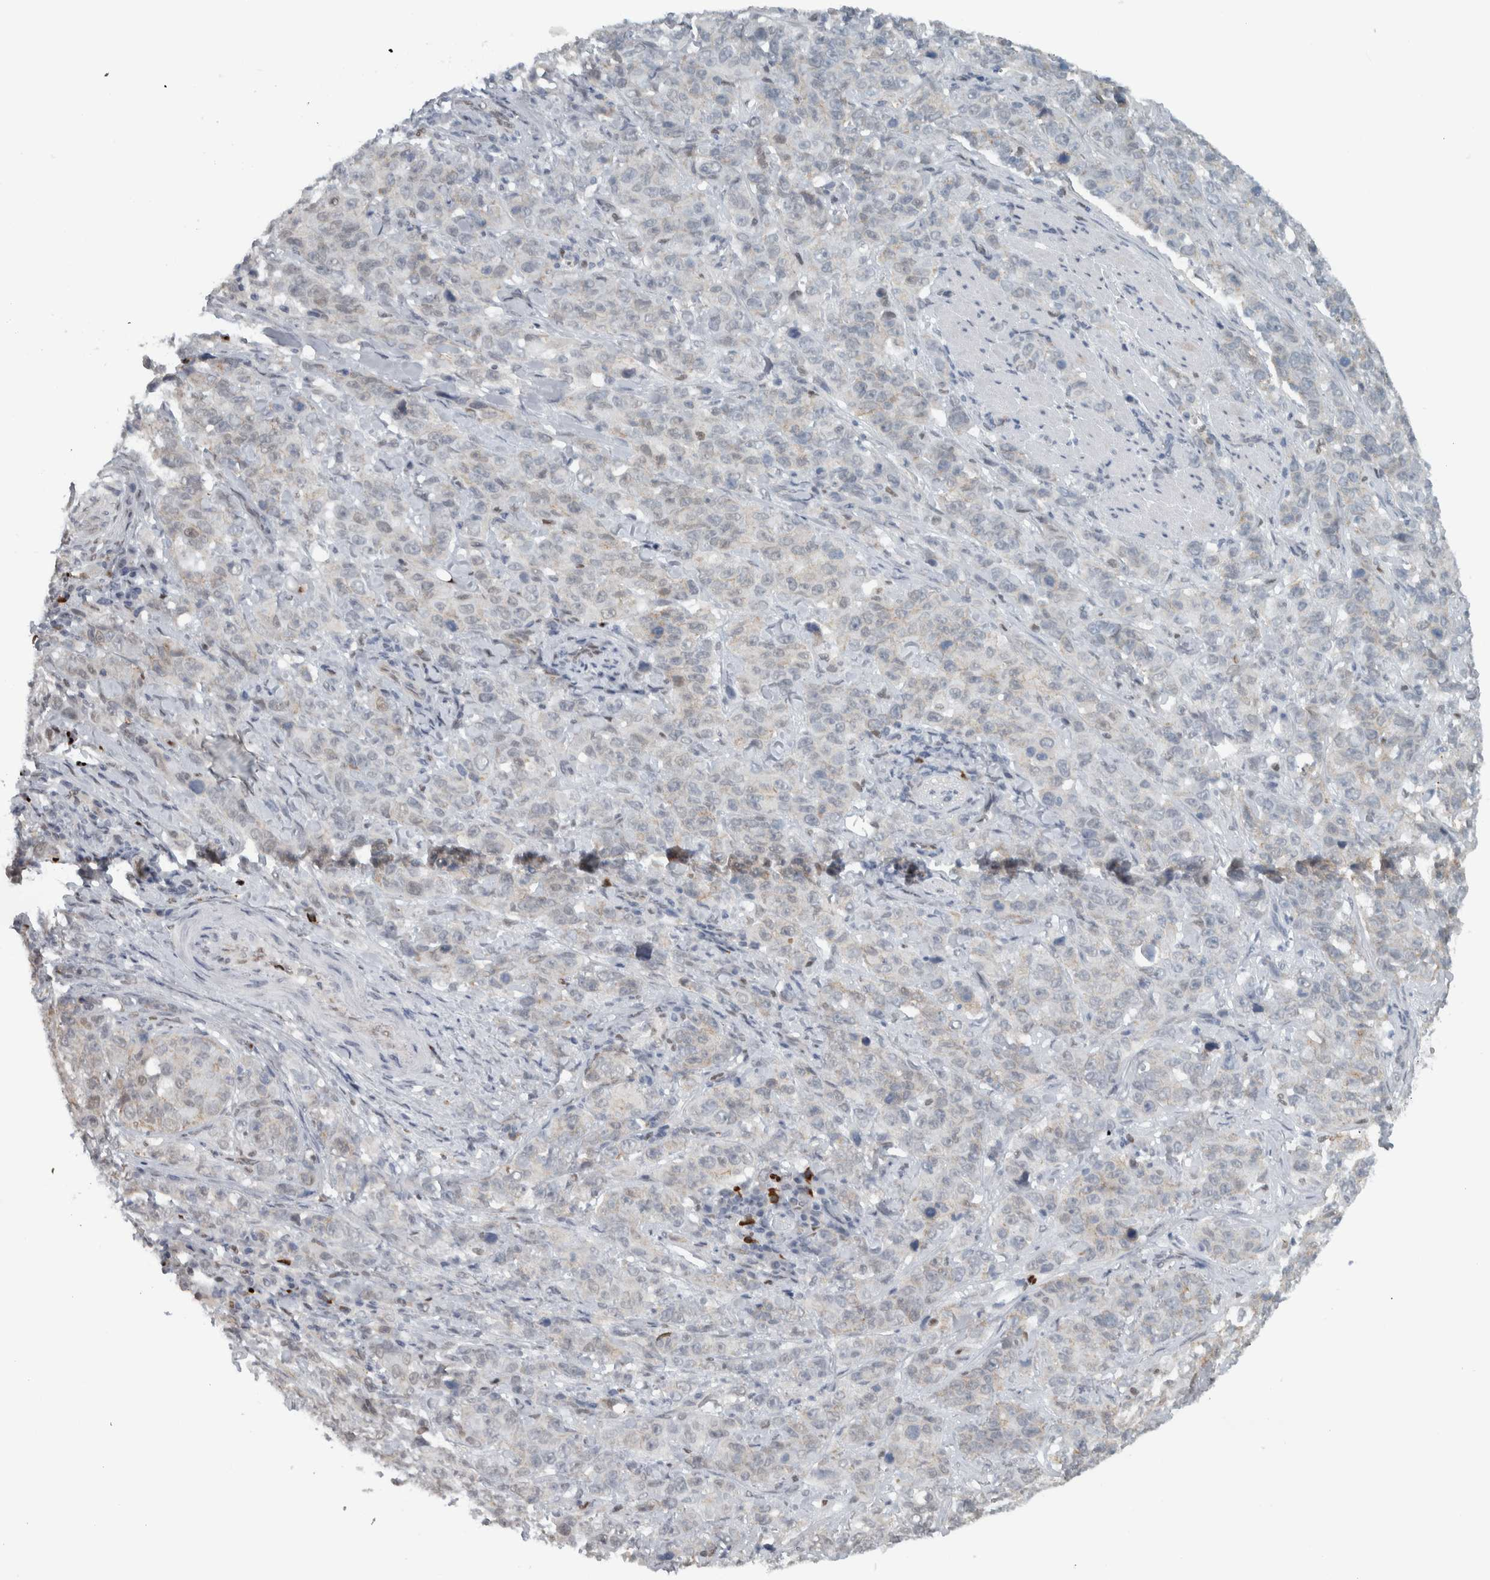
{"staining": {"intensity": "weak", "quantity": "<25%", "location": "cytoplasmic/membranous"}, "tissue": "stomach cancer", "cell_type": "Tumor cells", "image_type": "cancer", "snomed": [{"axis": "morphology", "description": "Adenocarcinoma, NOS"}, {"axis": "topography", "description": "Stomach"}], "caption": "DAB (3,3'-diaminobenzidine) immunohistochemical staining of human stomach cancer (adenocarcinoma) reveals no significant positivity in tumor cells.", "gene": "ADPRM", "patient": {"sex": "male", "age": 48}}